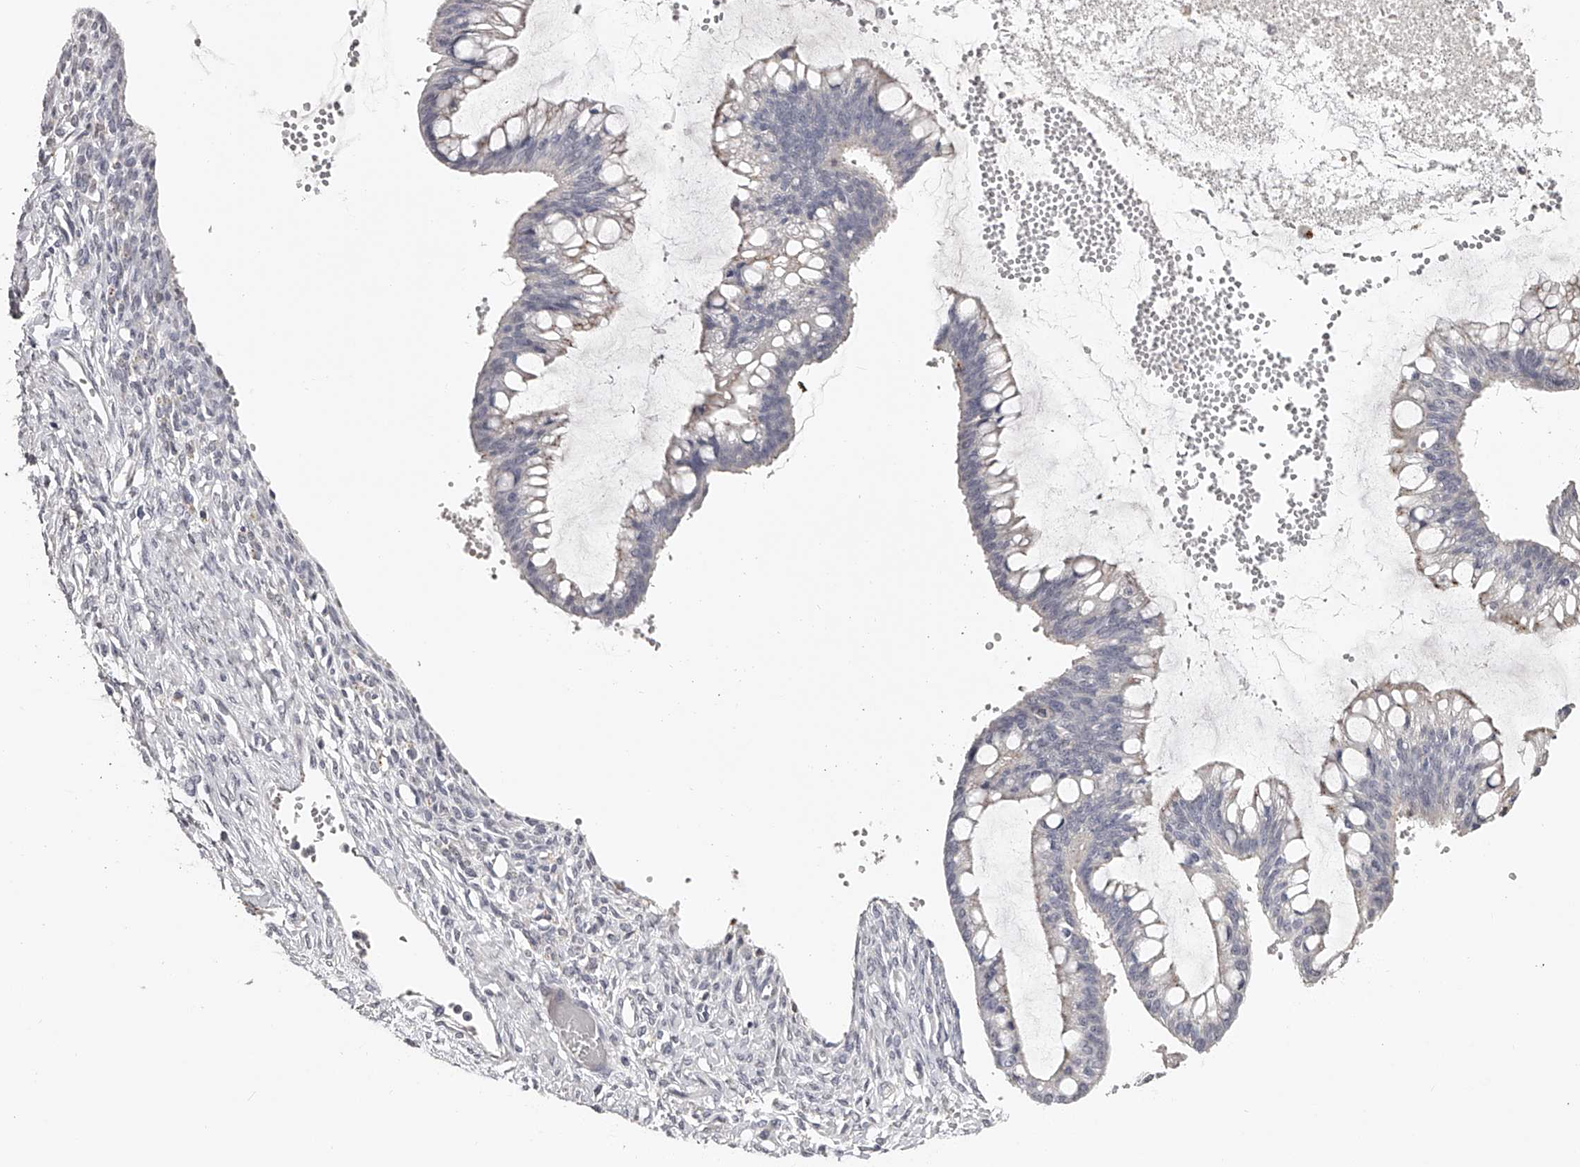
{"staining": {"intensity": "negative", "quantity": "none", "location": "none"}, "tissue": "ovarian cancer", "cell_type": "Tumor cells", "image_type": "cancer", "snomed": [{"axis": "morphology", "description": "Cystadenocarcinoma, mucinous, NOS"}, {"axis": "topography", "description": "Ovary"}], "caption": "This is an immunohistochemistry image of human ovarian cancer (mucinous cystadenocarcinoma). There is no staining in tumor cells.", "gene": "SLC35D3", "patient": {"sex": "female", "age": 73}}